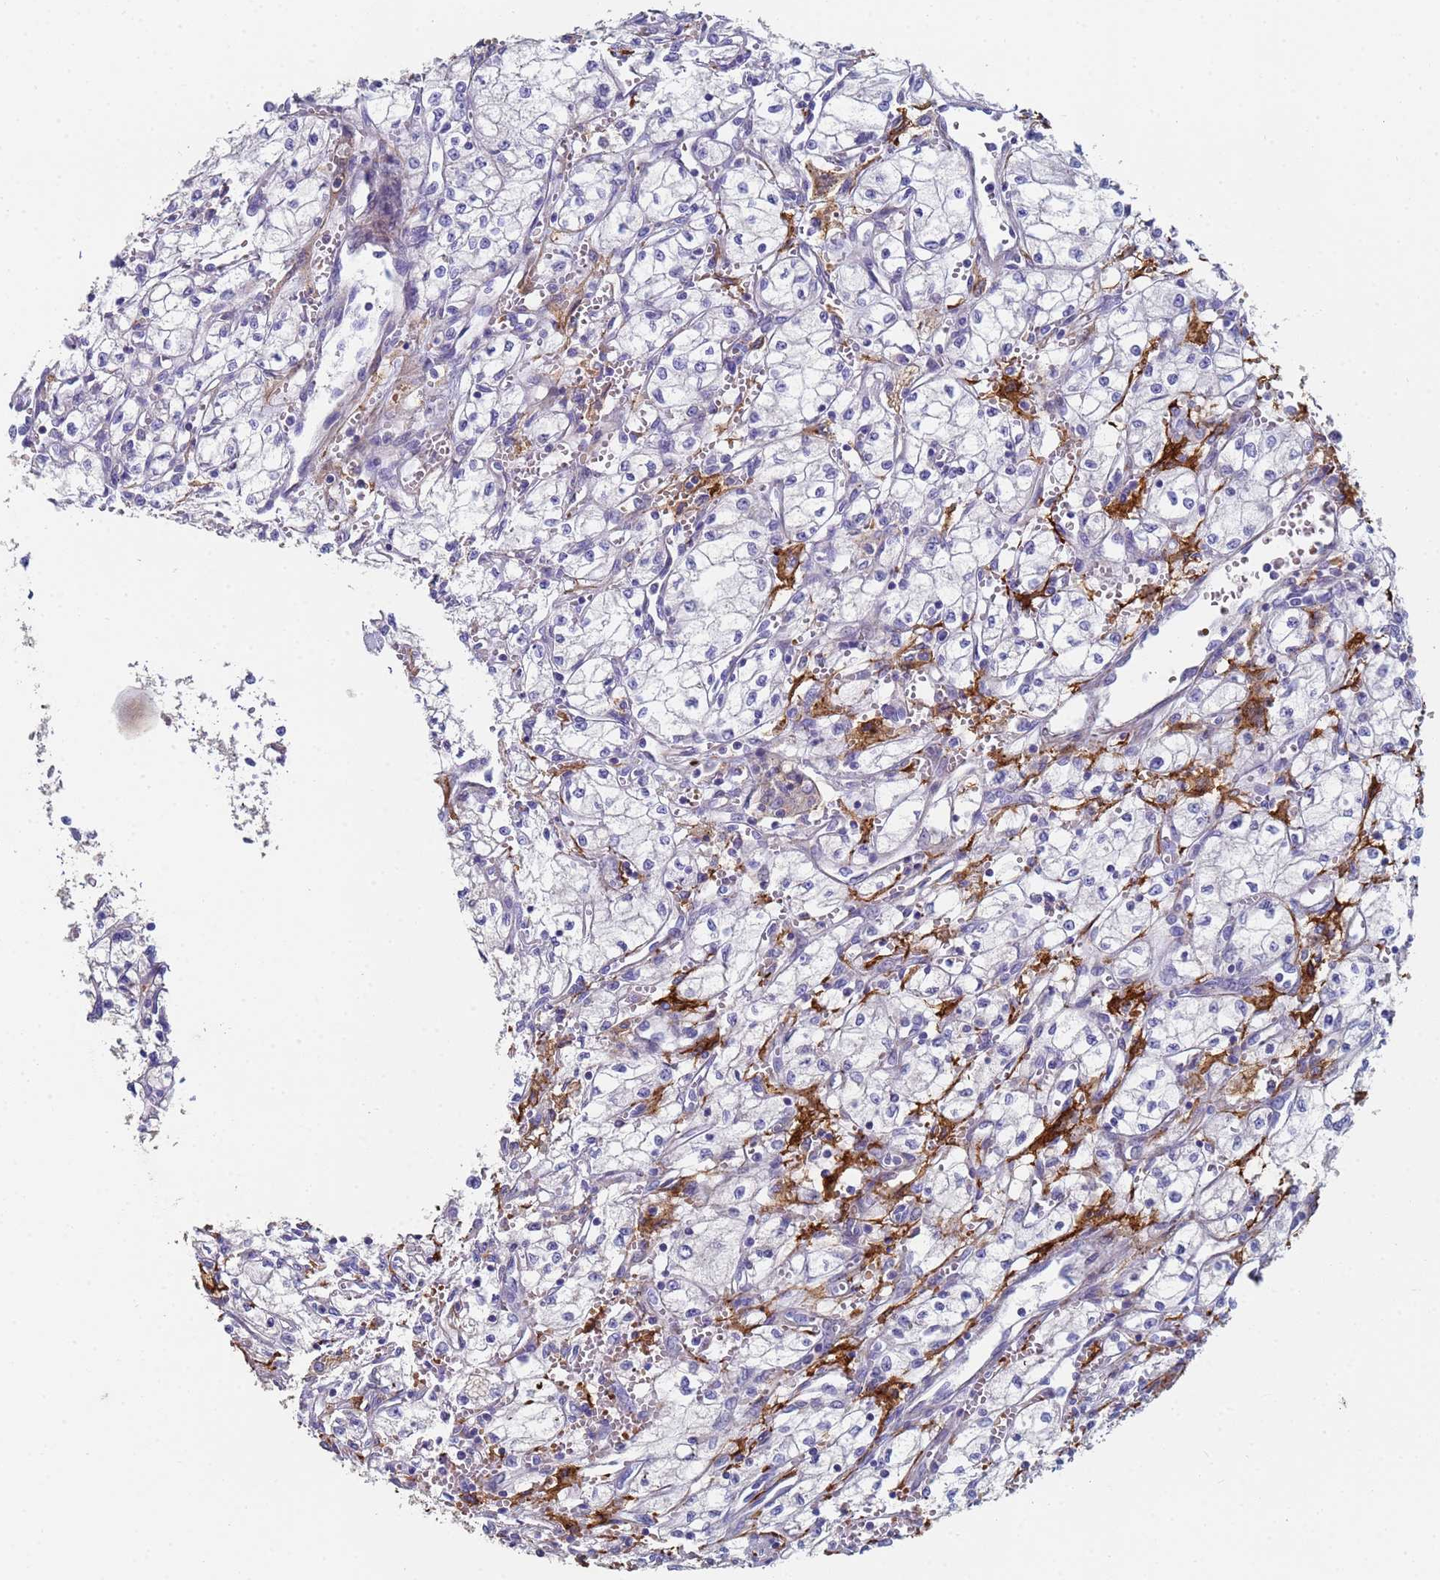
{"staining": {"intensity": "negative", "quantity": "none", "location": "none"}, "tissue": "renal cancer", "cell_type": "Tumor cells", "image_type": "cancer", "snomed": [{"axis": "morphology", "description": "Adenocarcinoma, NOS"}, {"axis": "topography", "description": "Kidney"}], "caption": "This image is of renal cancer stained with immunohistochemistry (IHC) to label a protein in brown with the nuclei are counter-stained blue. There is no staining in tumor cells.", "gene": "ABCA8", "patient": {"sex": "male", "age": 59}}